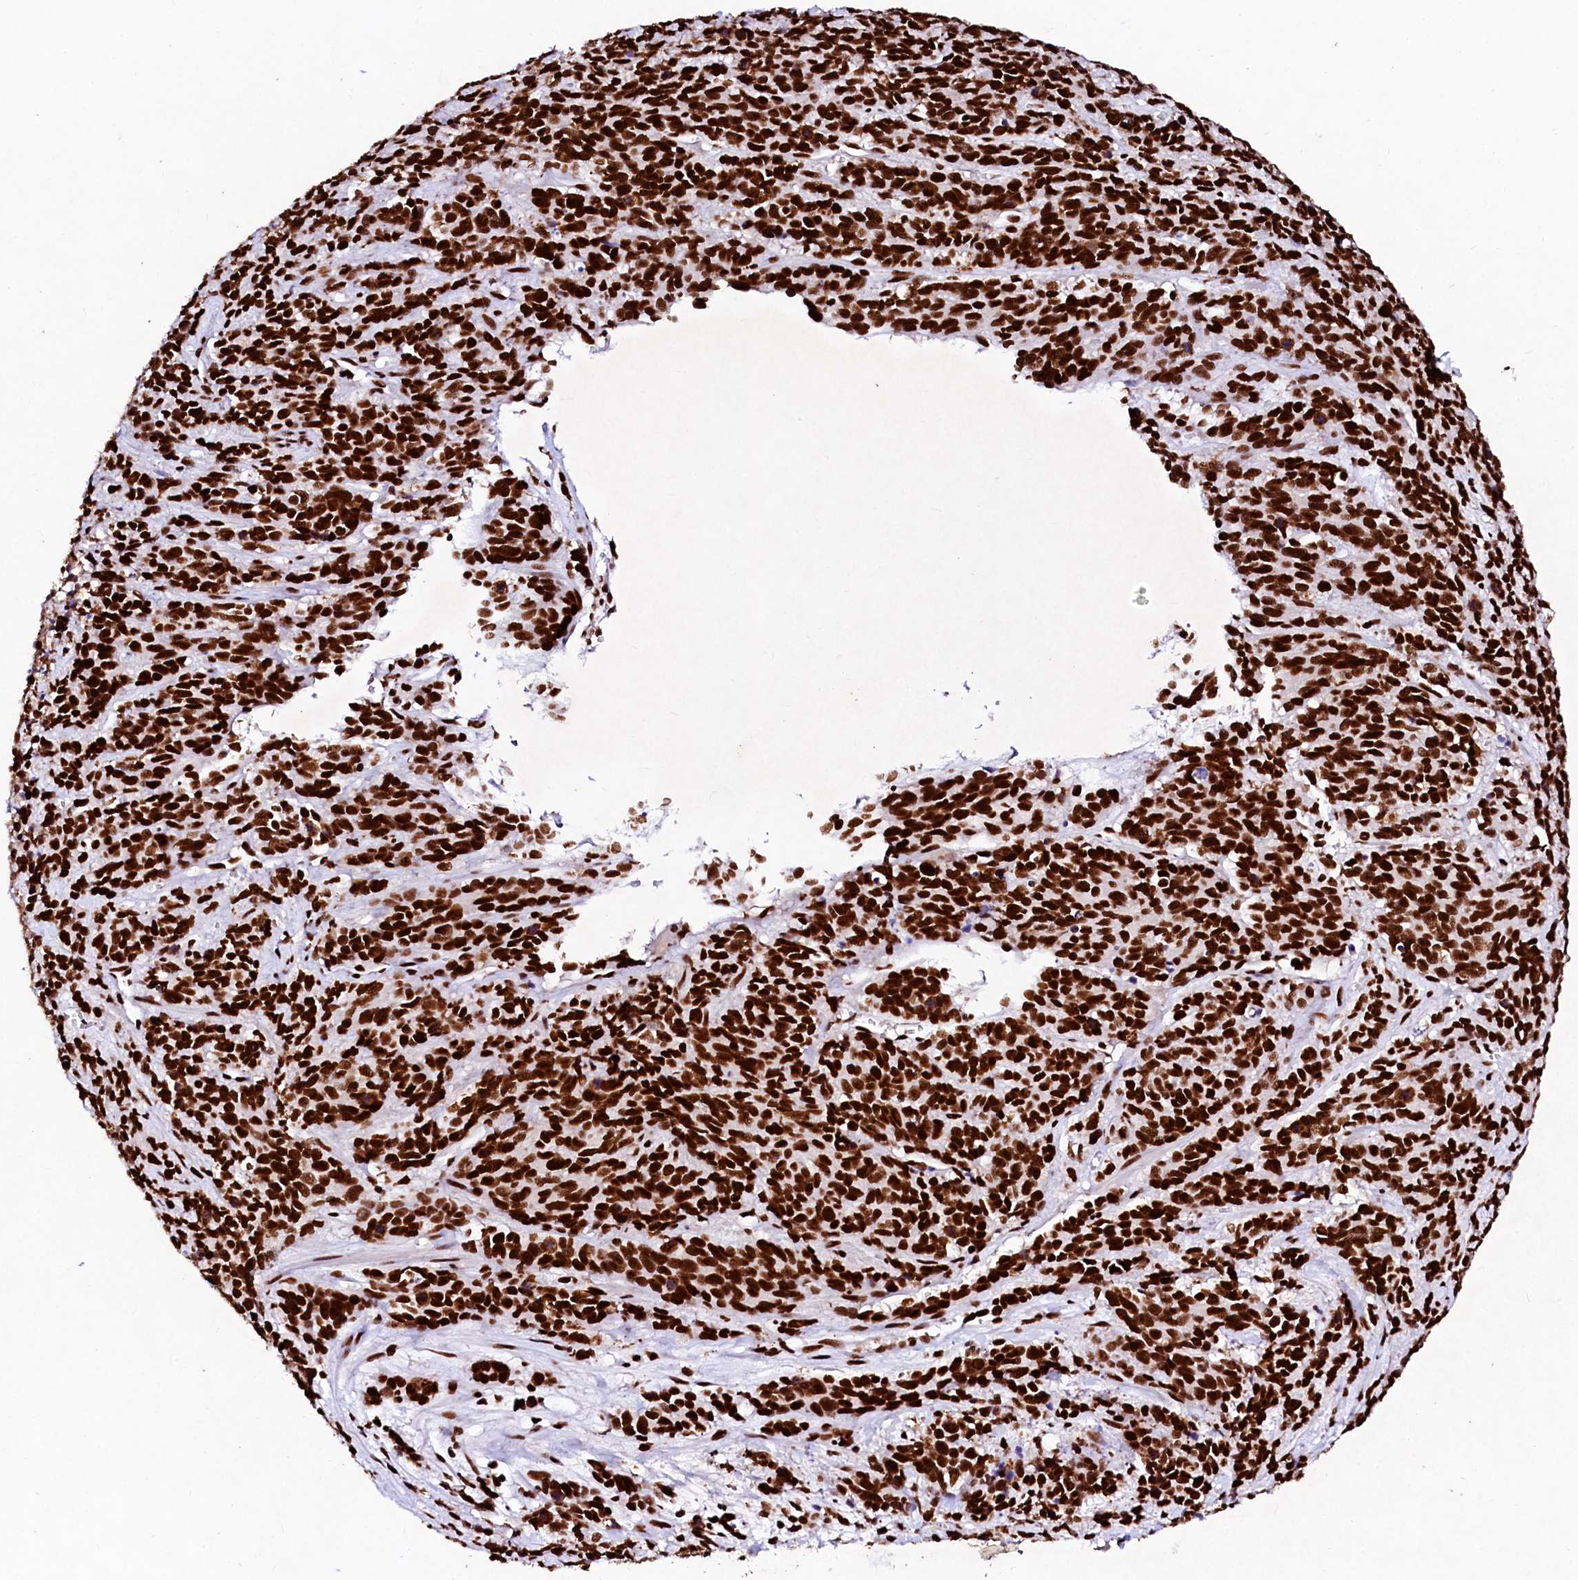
{"staining": {"intensity": "strong", "quantity": ">75%", "location": "nuclear"}, "tissue": "cervical cancer", "cell_type": "Tumor cells", "image_type": "cancer", "snomed": [{"axis": "morphology", "description": "Squamous cell carcinoma, NOS"}, {"axis": "topography", "description": "Cervix"}], "caption": "Squamous cell carcinoma (cervical) was stained to show a protein in brown. There is high levels of strong nuclear staining in about >75% of tumor cells. The protein is stained brown, and the nuclei are stained in blue (DAB IHC with brightfield microscopy, high magnification).", "gene": "CPSF6", "patient": {"sex": "female", "age": 60}}